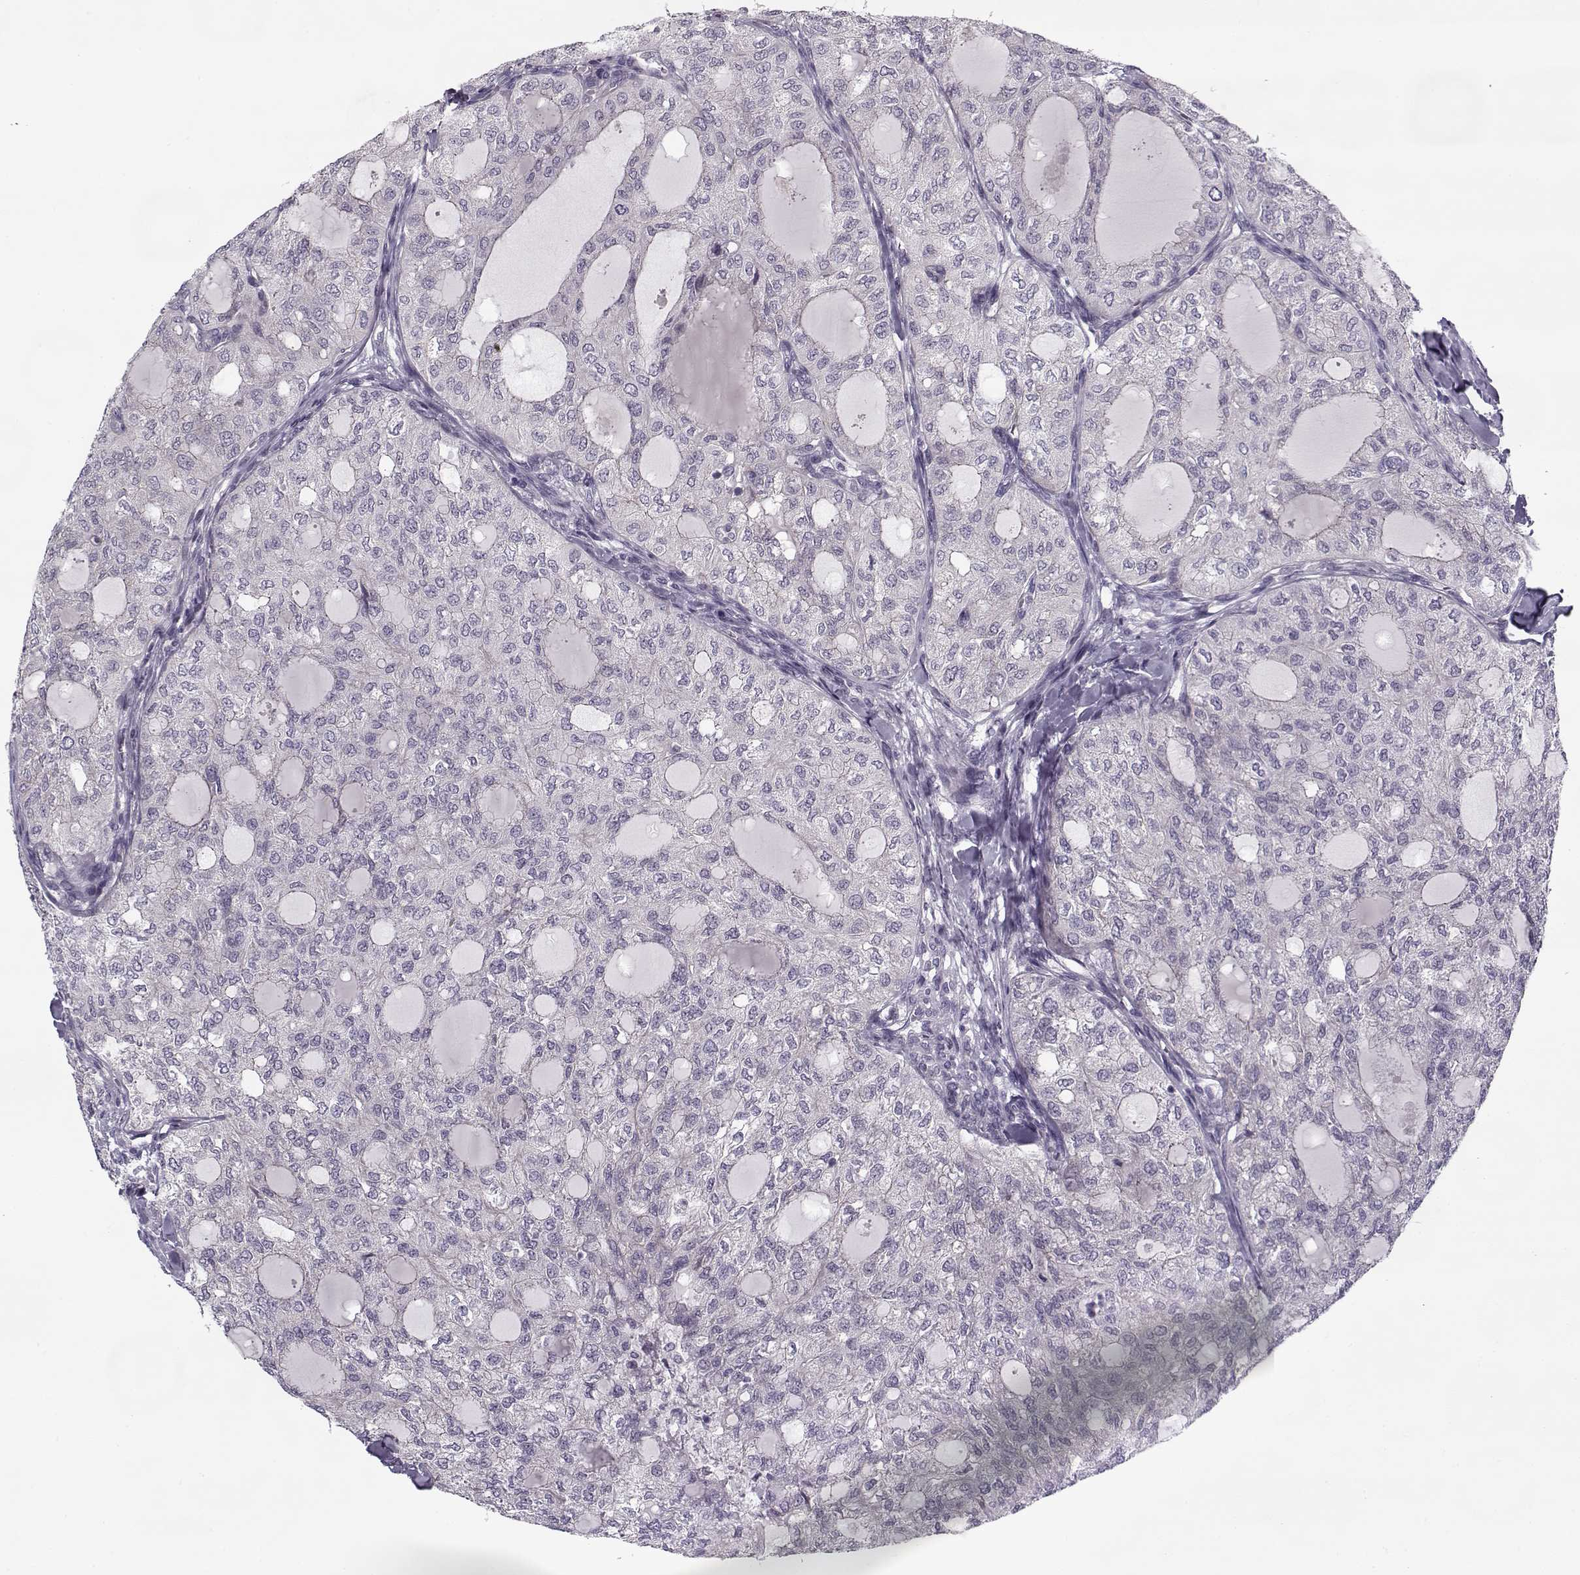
{"staining": {"intensity": "negative", "quantity": "none", "location": "none"}, "tissue": "thyroid cancer", "cell_type": "Tumor cells", "image_type": "cancer", "snomed": [{"axis": "morphology", "description": "Follicular adenoma carcinoma, NOS"}, {"axis": "topography", "description": "Thyroid gland"}], "caption": "An IHC image of thyroid cancer (follicular adenoma carcinoma) is shown. There is no staining in tumor cells of thyroid cancer (follicular adenoma carcinoma).", "gene": "PNMT", "patient": {"sex": "male", "age": 75}}